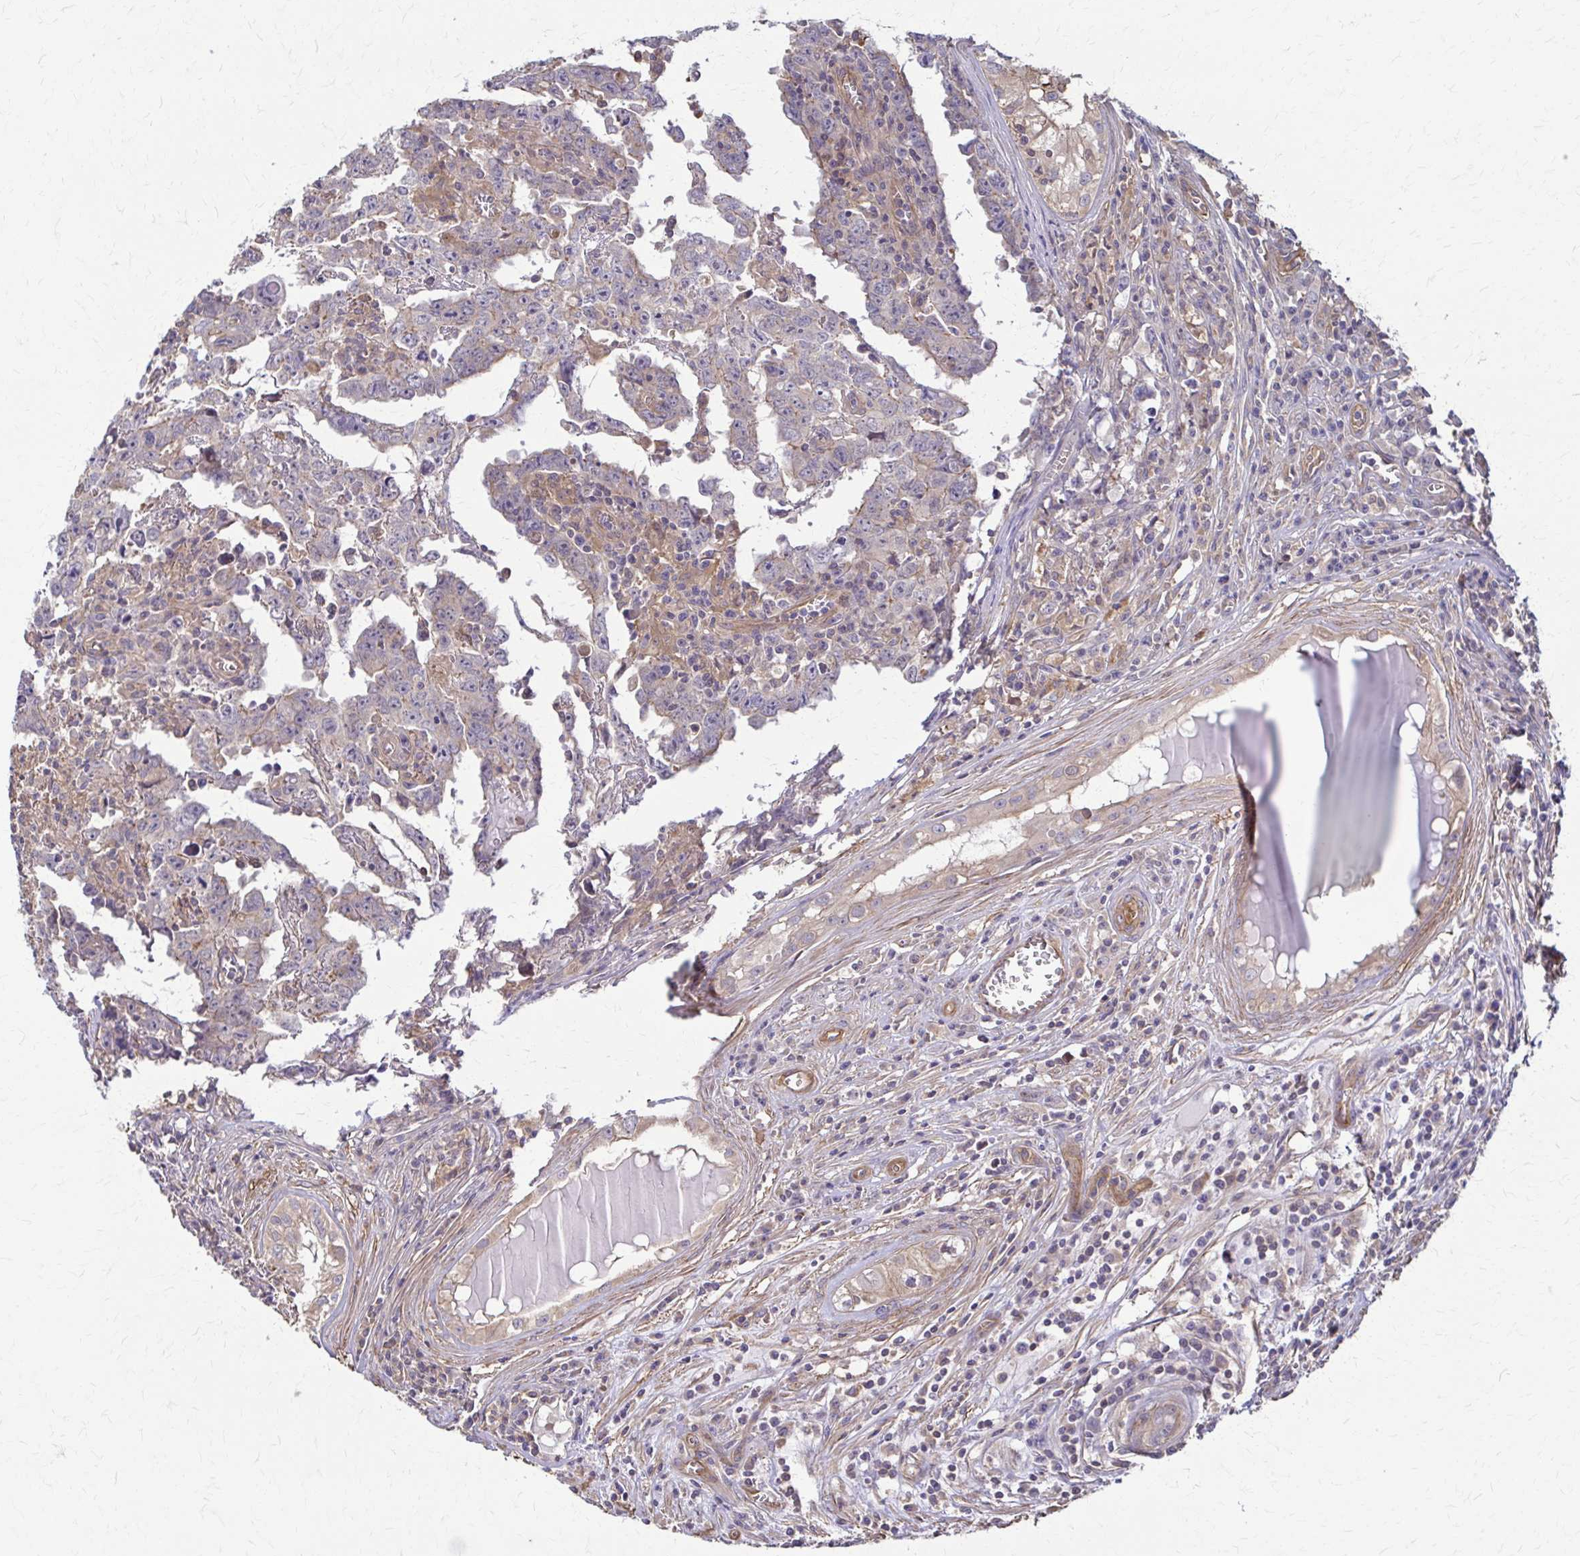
{"staining": {"intensity": "negative", "quantity": "none", "location": "none"}, "tissue": "testis cancer", "cell_type": "Tumor cells", "image_type": "cancer", "snomed": [{"axis": "morphology", "description": "Carcinoma, Embryonal, NOS"}, {"axis": "topography", "description": "Testis"}], "caption": "Tumor cells show no significant protein expression in testis embryonal carcinoma. (IHC, brightfield microscopy, high magnification).", "gene": "DSP", "patient": {"sex": "male", "age": 22}}